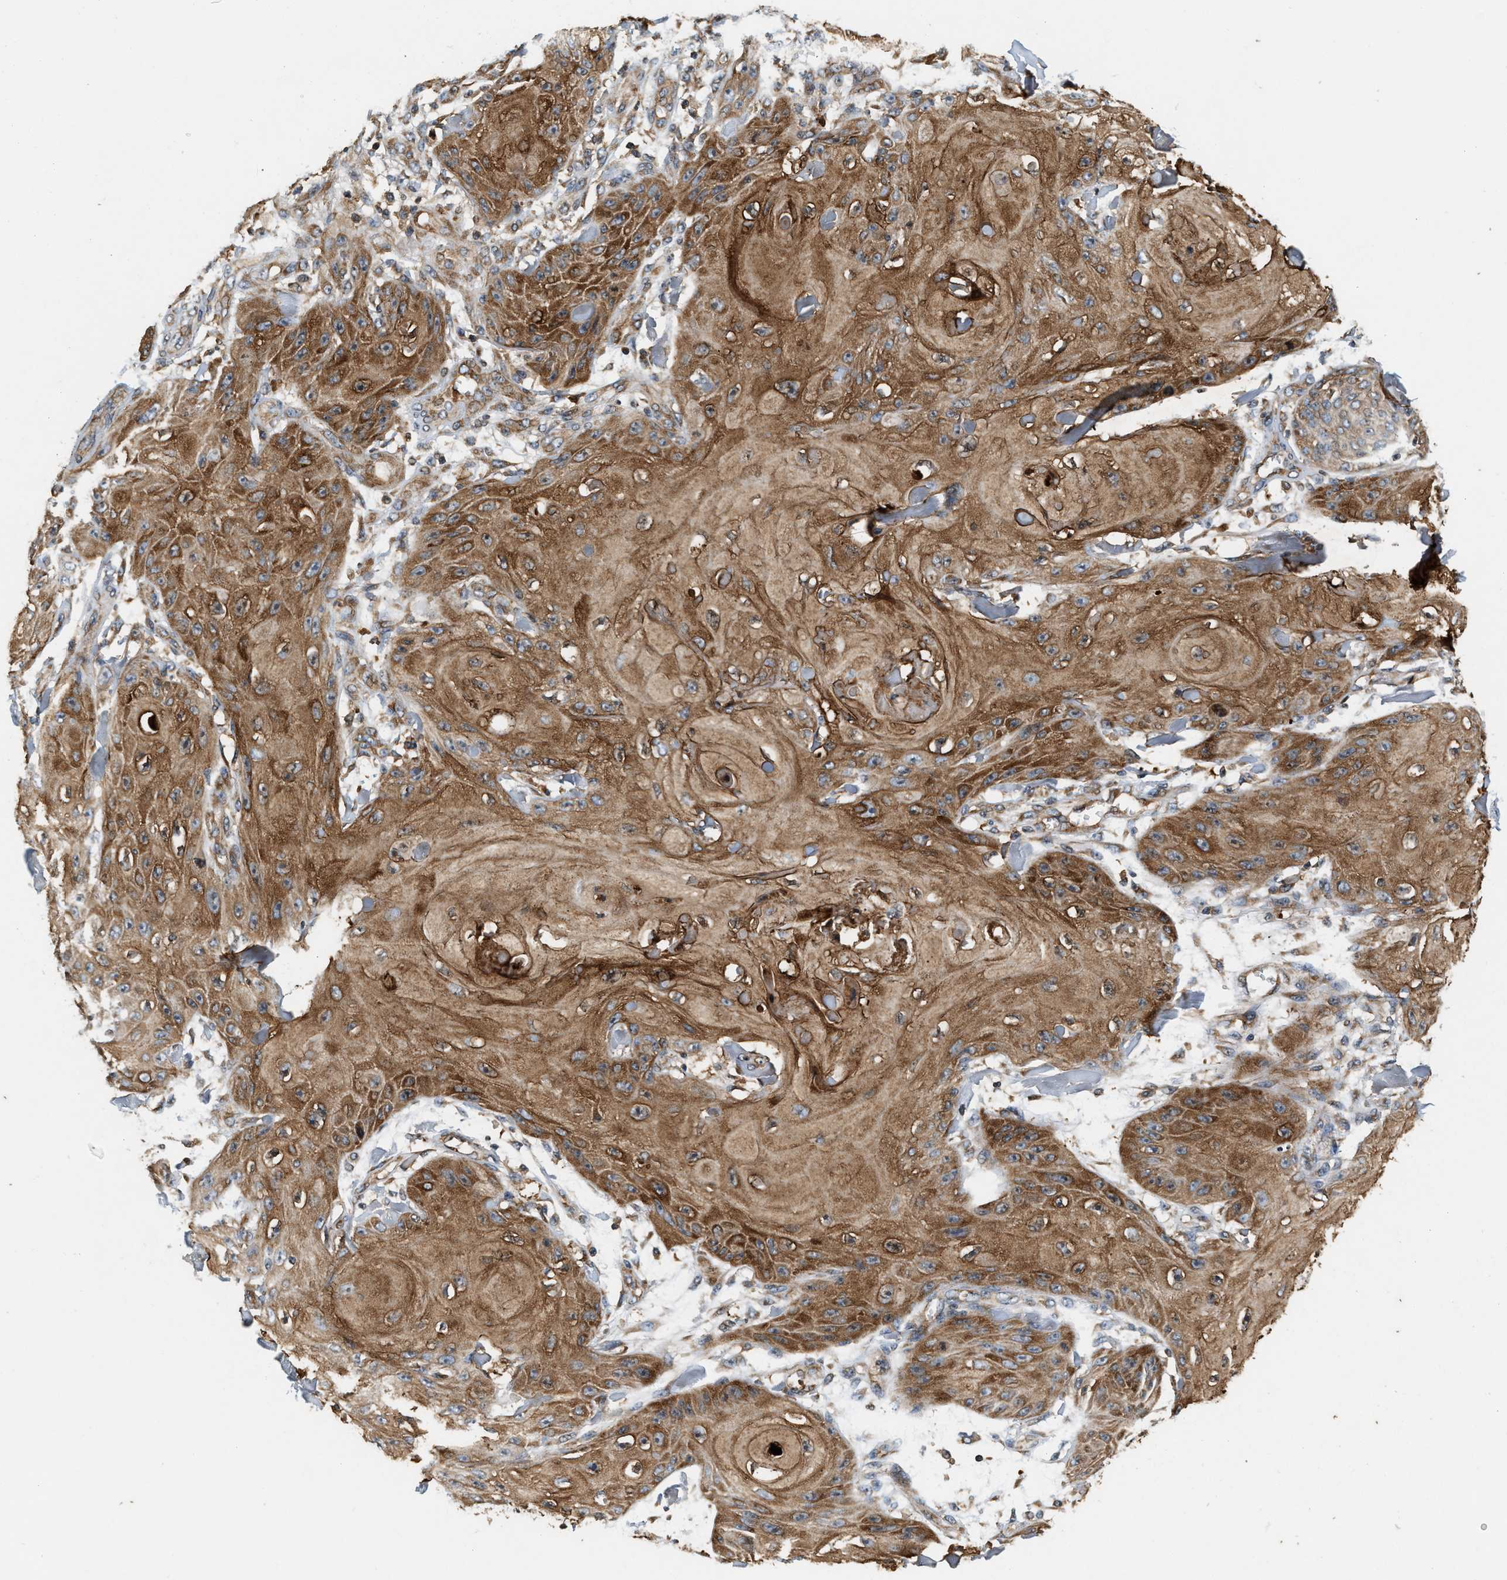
{"staining": {"intensity": "moderate", "quantity": ">75%", "location": "cytoplasmic/membranous"}, "tissue": "skin cancer", "cell_type": "Tumor cells", "image_type": "cancer", "snomed": [{"axis": "morphology", "description": "Squamous cell carcinoma, NOS"}, {"axis": "topography", "description": "Skin"}], "caption": "Immunohistochemical staining of human skin cancer (squamous cell carcinoma) shows moderate cytoplasmic/membranous protein positivity in about >75% of tumor cells.", "gene": "SAMD9", "patient": {"sex": "male", "age": 74}}